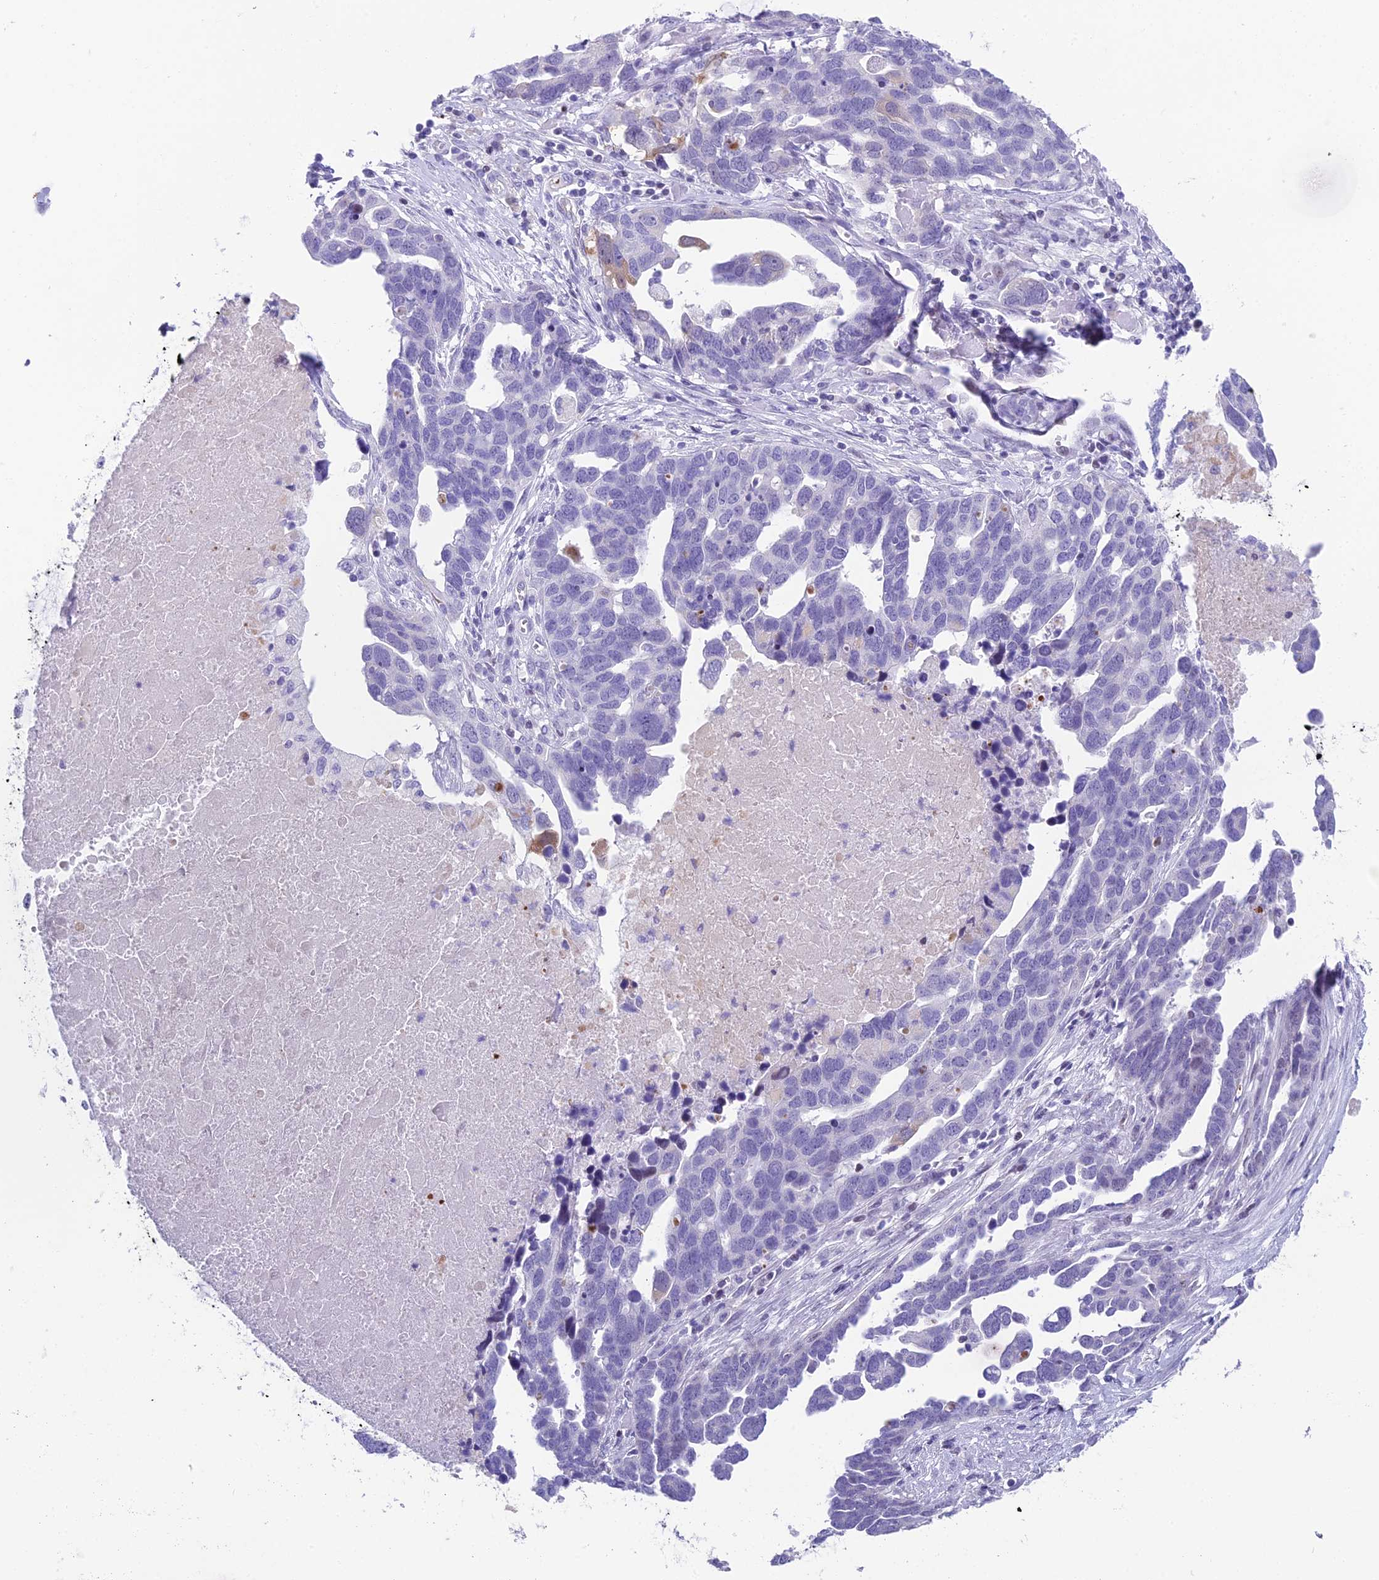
{"staining": {"intensity": "negative", "quantity": "none", "location": "none"}, "tissue": "ovarian cancer", "cell_type": "Tumor cells", "image_type": "cancer", "snomed": [{"axis": "morphology", "description": "Cystadenocarcinoma, serous, NOS"}, {"axis": "topography", "description": "Ovary"}], "caption": "This is an immunohistochemistry (IHC) image of ovarian cancer. There is no staining in tumor cells.", "gene": "CC2D2A", "patient": {"sex": "female", "age": 54}}